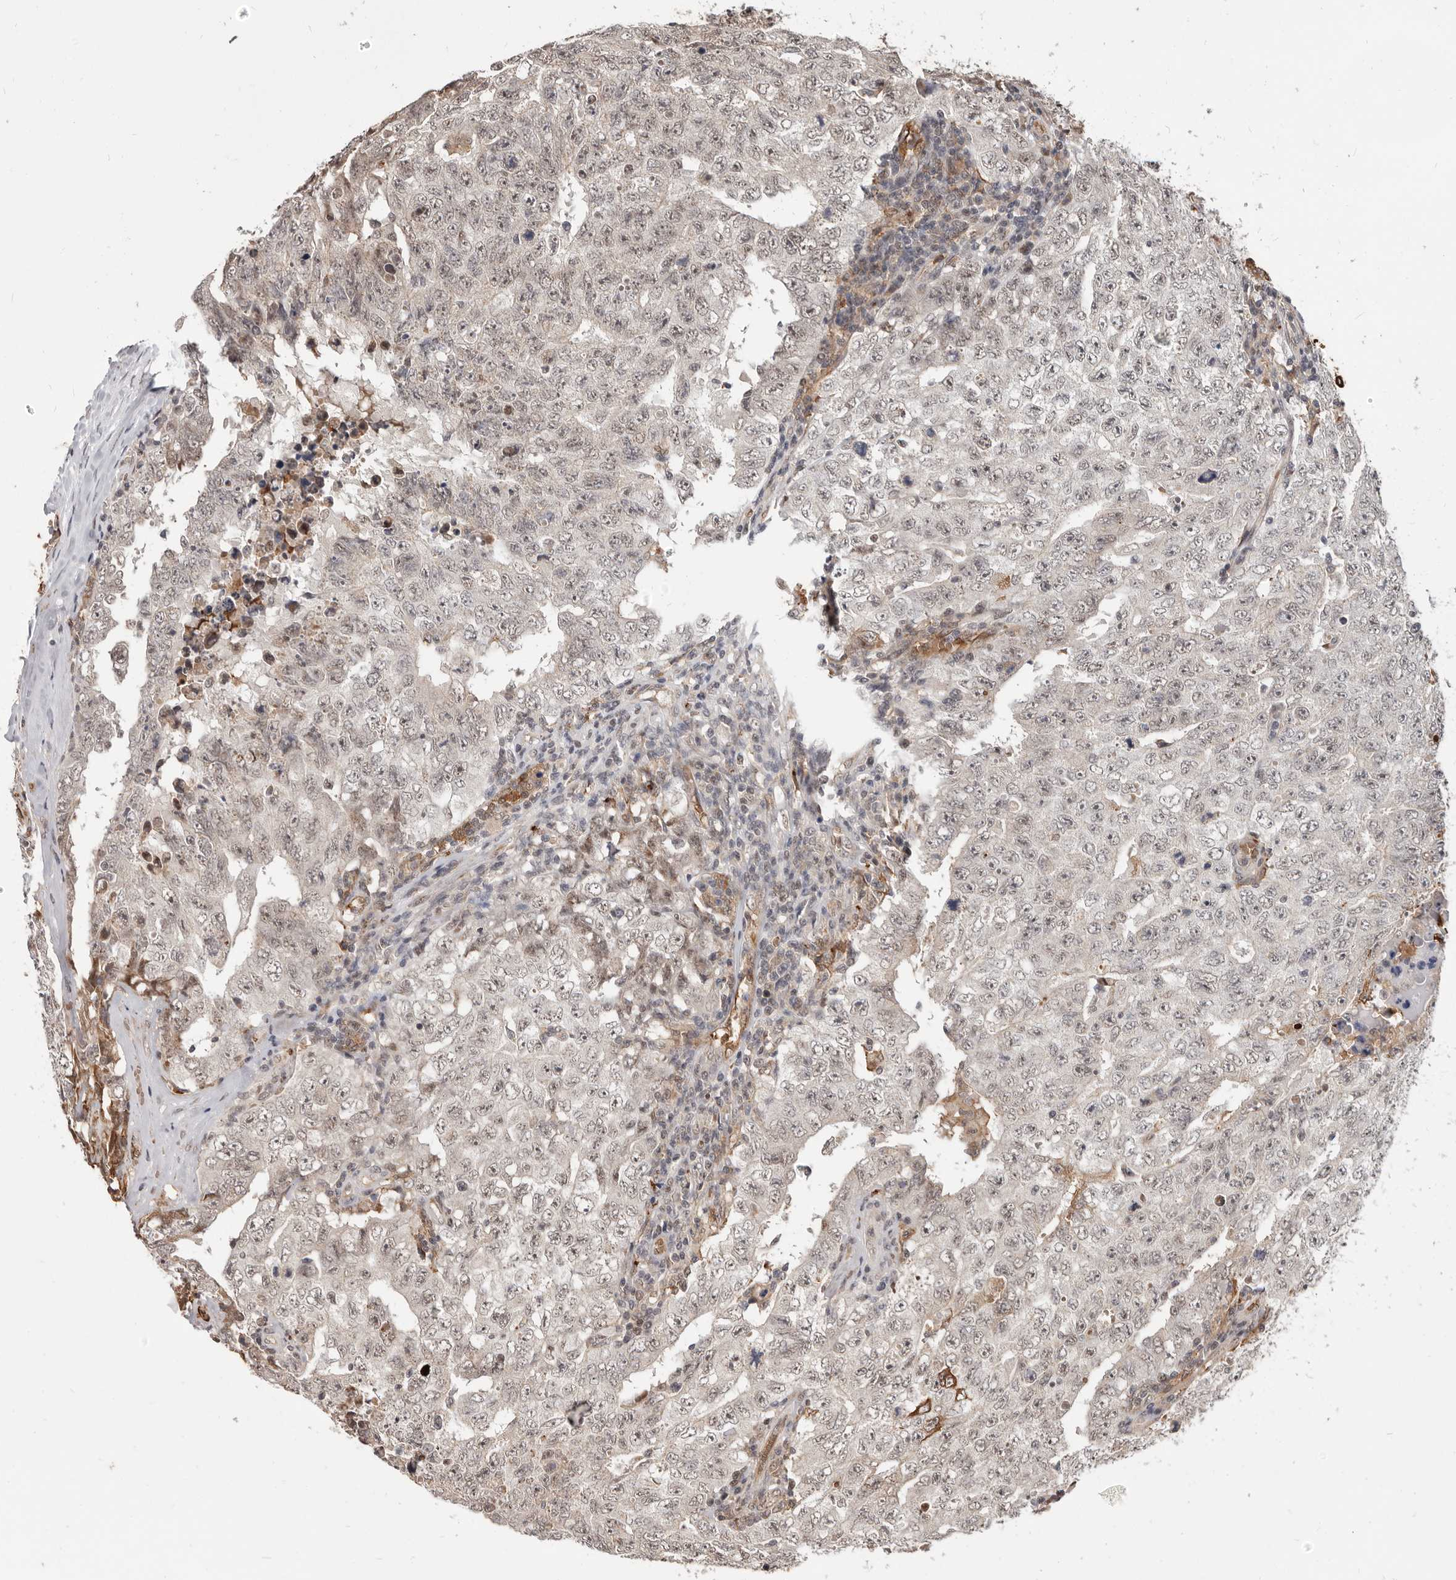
{"staining": {"intensity": "weak", "quantity": "25%-75%", "location": "nuclear"}, "tissue": "testis cancer", "cell_type": "Tumor cells", "image_type": "cancer", "snomed": [{"axis": "morphology", "description": "Carcinoma, Embryonal, NOS"}, {"axis": "topography", "description": "Testis"}], "caption": "The immunohistochemical stain labels weak nuclear expression in tumor cells of testis embryonal carcinoma tissue. (DAB IHC with brightfield microscopy, high magnification).", "gene": "NCOA3", "patient": {"sex": "male", "age": 26}}